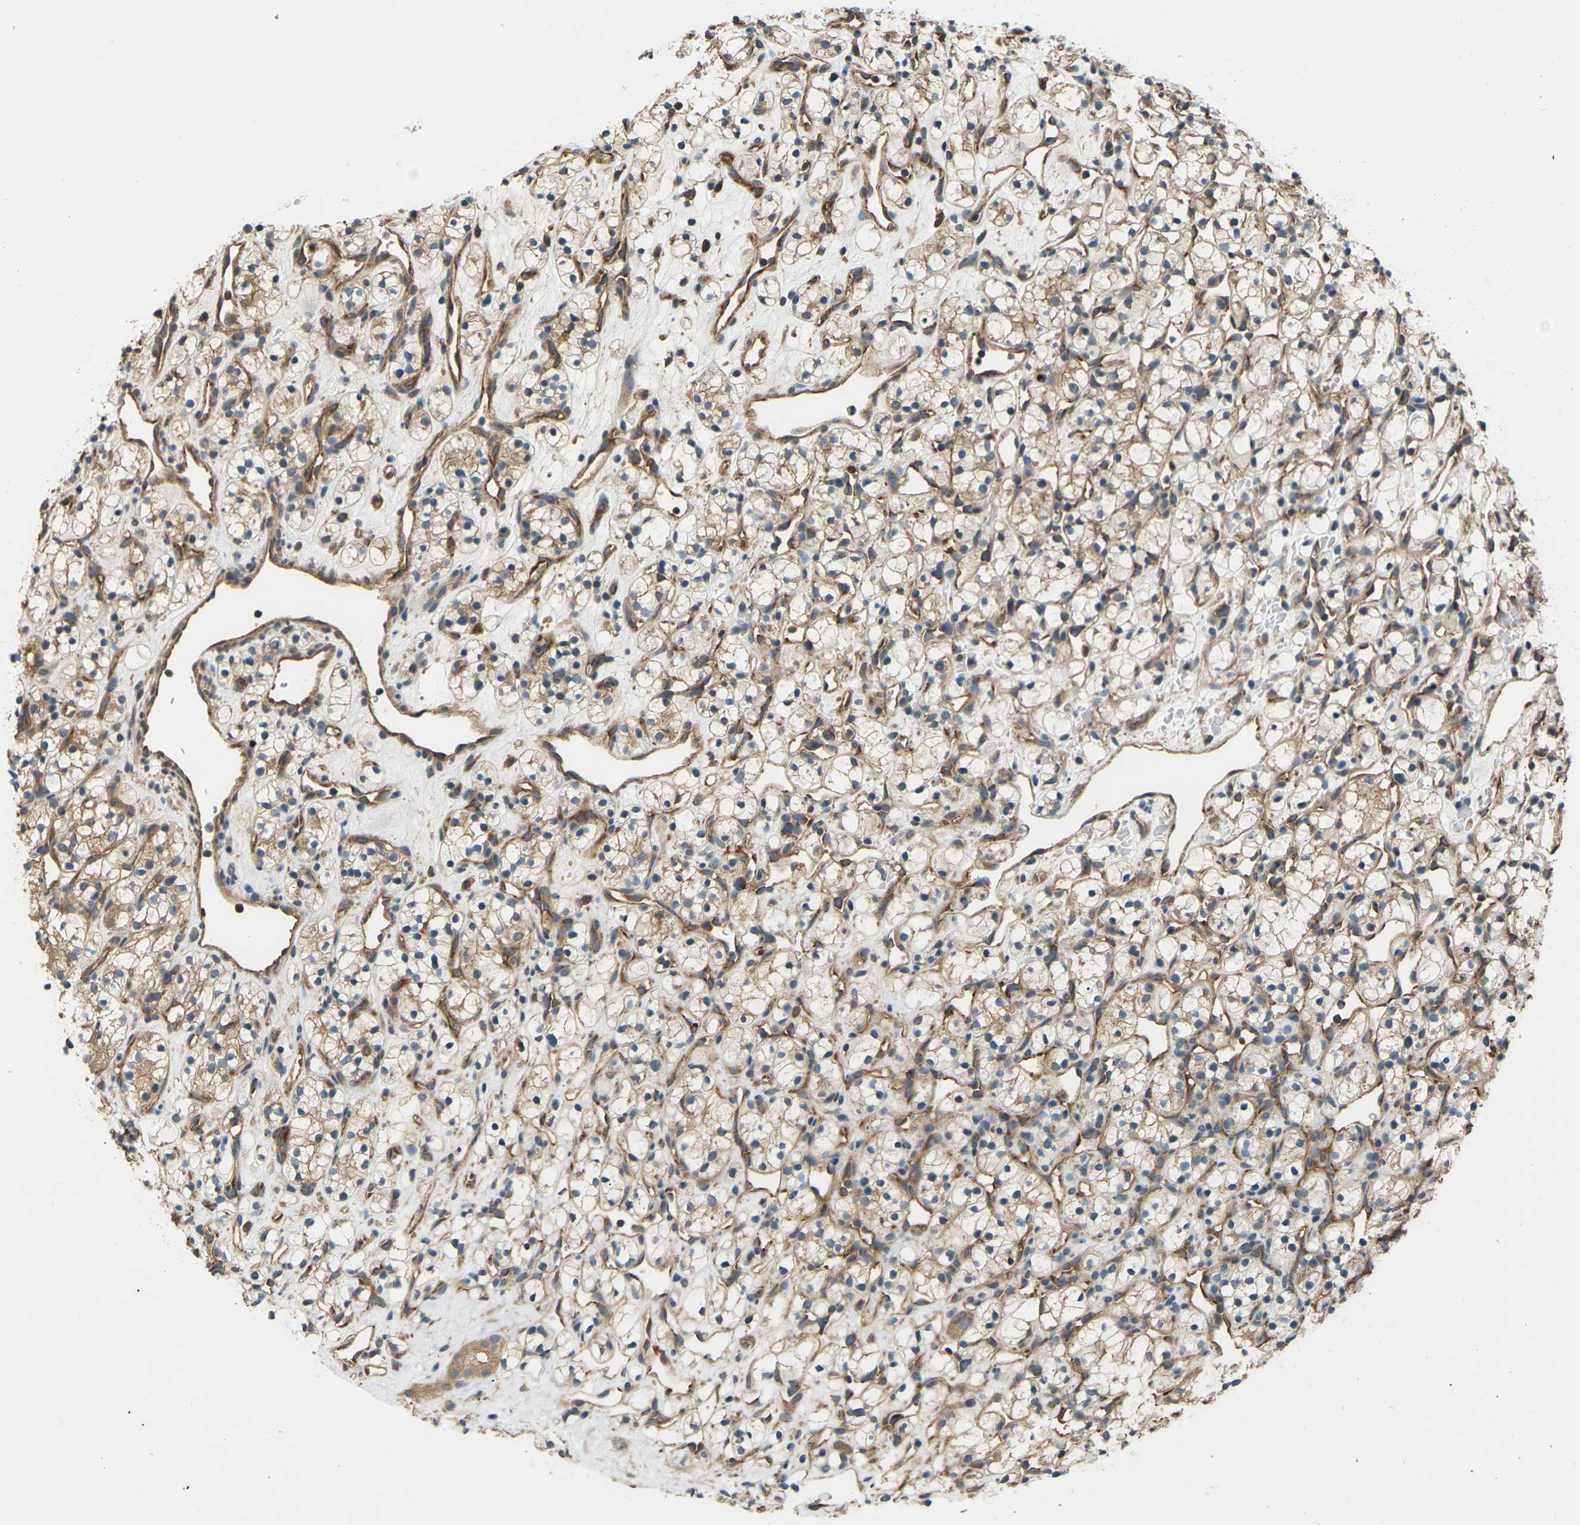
{"staining": {"intensity": "moderate", "quantity": "25%-75%", "location": "cytoplasmic/membranous"}, "tissue": "renal cancer", "cell_type": "Tumor cells", "image_type": "cancer", "snomed": [{"axis": "morphology", "description": "Adenocarcinoma, NOS"}, {"axis": "topography", "description": "Kidney"}], "caption": "A micrograph of adenocarcinoma (renal) stained for a protein exhibits moderate cytoplasmic/membranous brown staining in tumor cells.", "gene": "NRAS", "patient": {"sex": "female", "age": 60}}